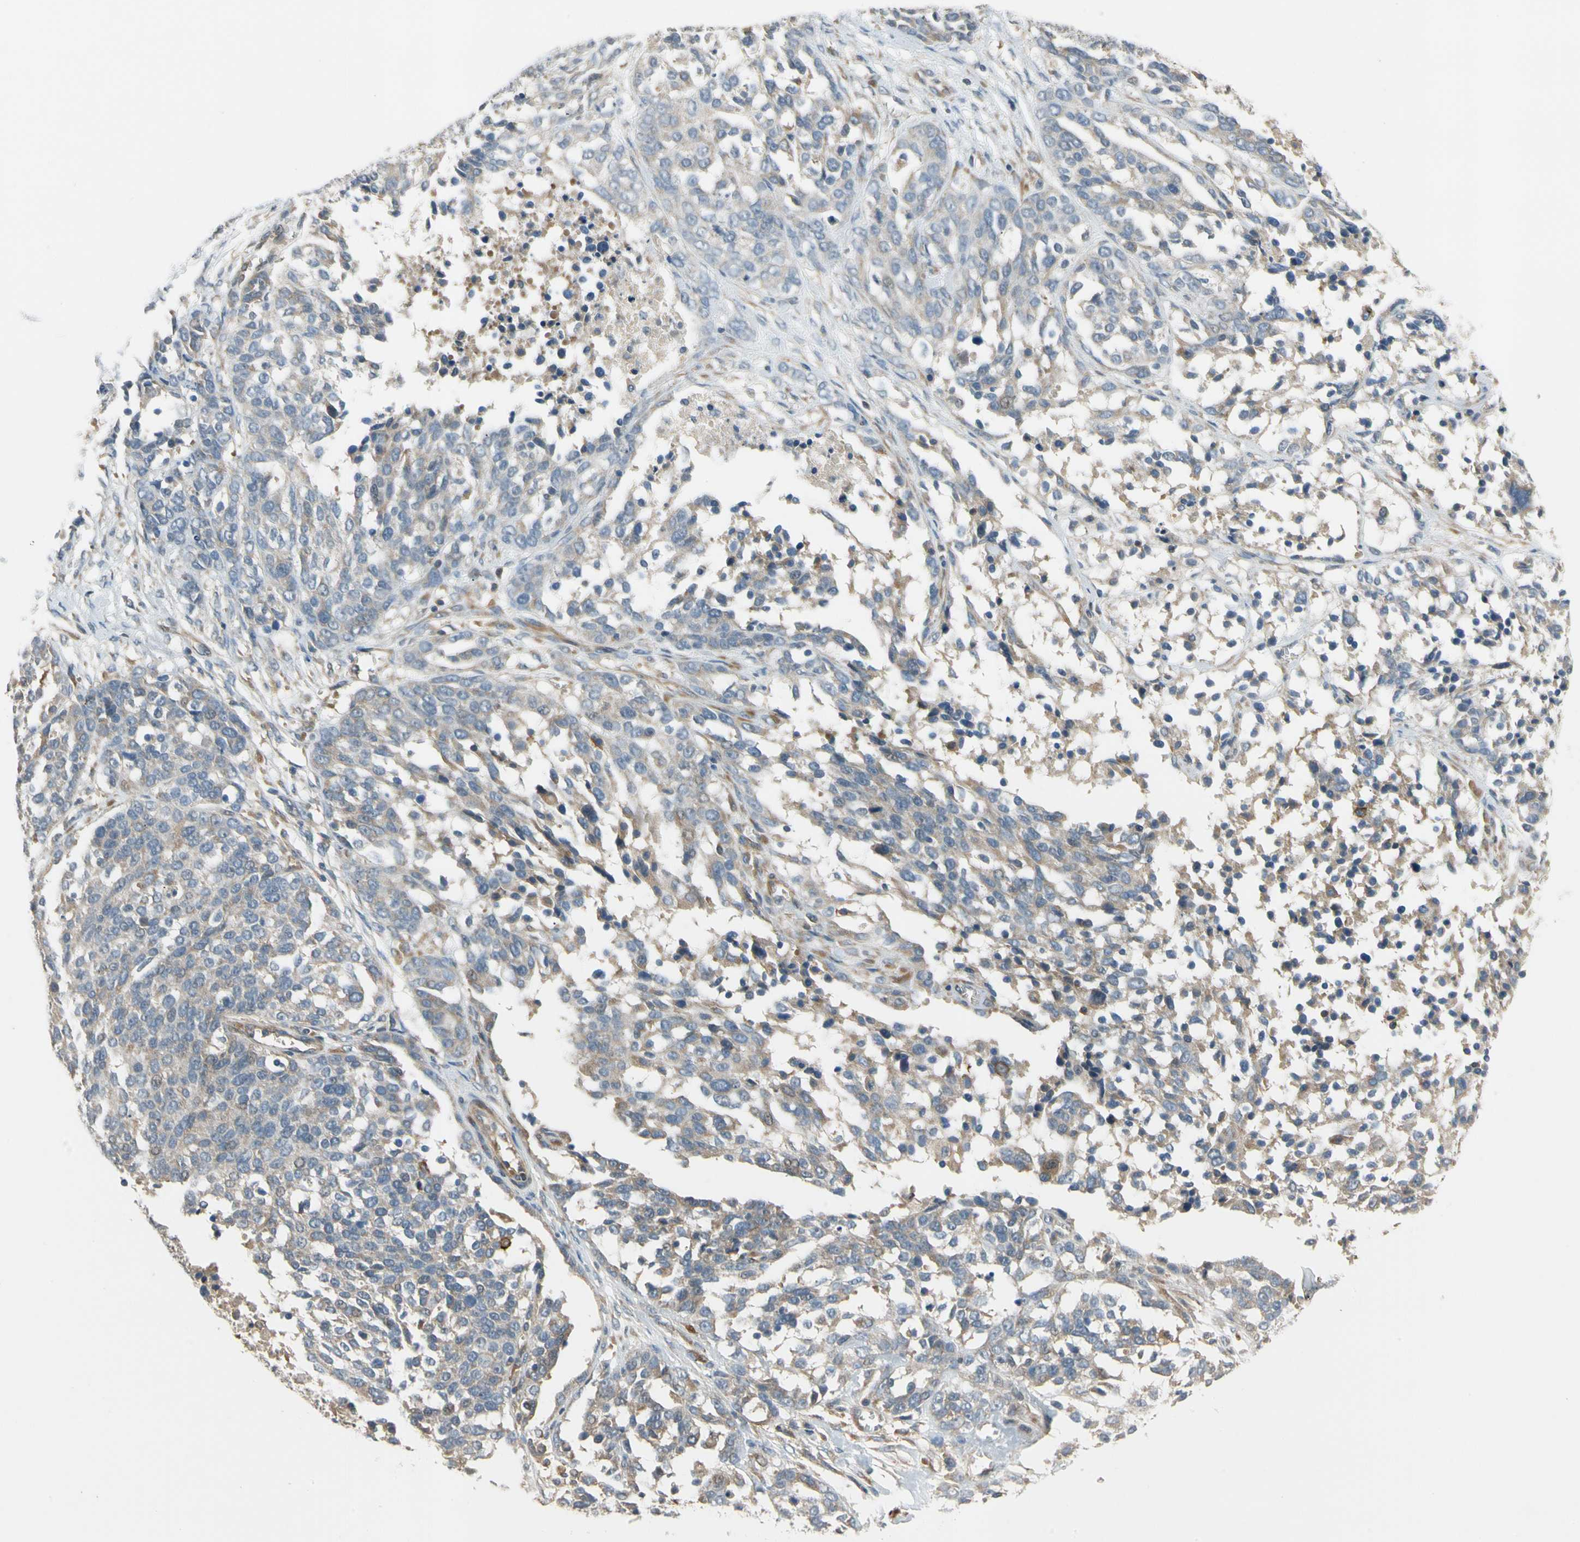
{"staining": {"intensity": "weak", "quantity": "25%-75%", "location": "cytoplasmic/membranous"}, "tissue": "ovarian cancer", "cell_type": "Tumor cells", "image_type": "cancer", "snomed": [{"axis": "morphology", "description": "Cystadenocarcinoma, serous, NOS"}, {"axis": "topography", "description": "Ovary"}], "caption": "Ovarian cancer was stained to show a protein in brown. There is low levels of weak cytoplasmic/membranous positivity in about 25%-75% of tumor cells.", "gene": "MST1R", "patient": {"sex": "female", "age": 44}}